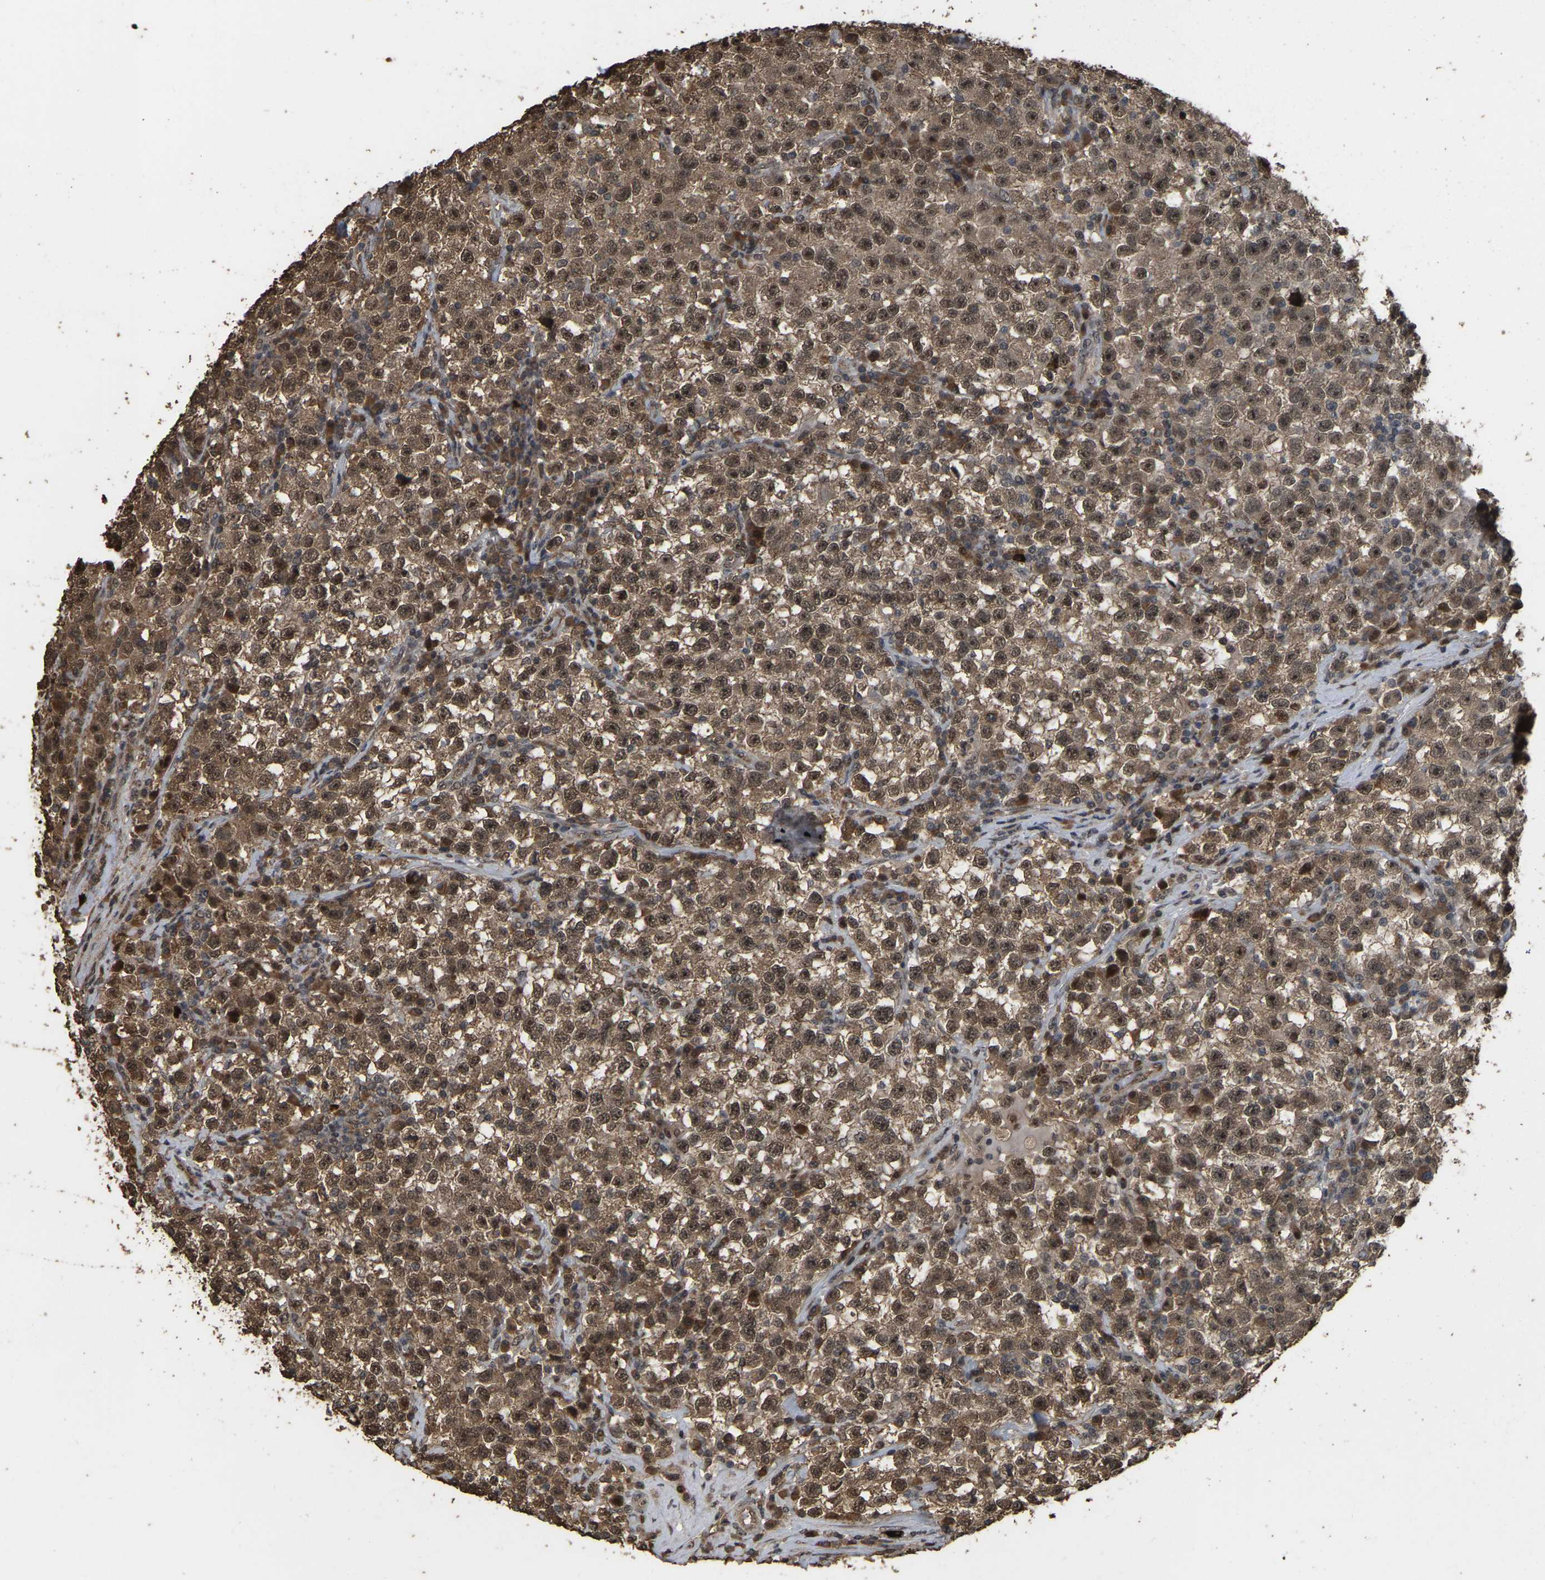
{"staining": {"intensity": "moderate", "quantity": ">75%", "location": "cytoplasmic/membranous,nuclear"}, "tissue": "testis cancer", "cell_type": "Tumor cells", "image_type": "cancer", "snomed": [{"axis": "morphology", "description": "Seminoma, NOS"}, {"axis": "topography", "description": "Testis"}], "caption": "IHC of human testis cancer exhibits medium levels of moderate cytoplasmic/membranous and nuclear staining in approximately >75% of tumor cells. (Brightfield microscopy of DAB IHC at high magnification).", "gene": "ARHGAP23", "patient": {"sex": "male", "age": 22}}